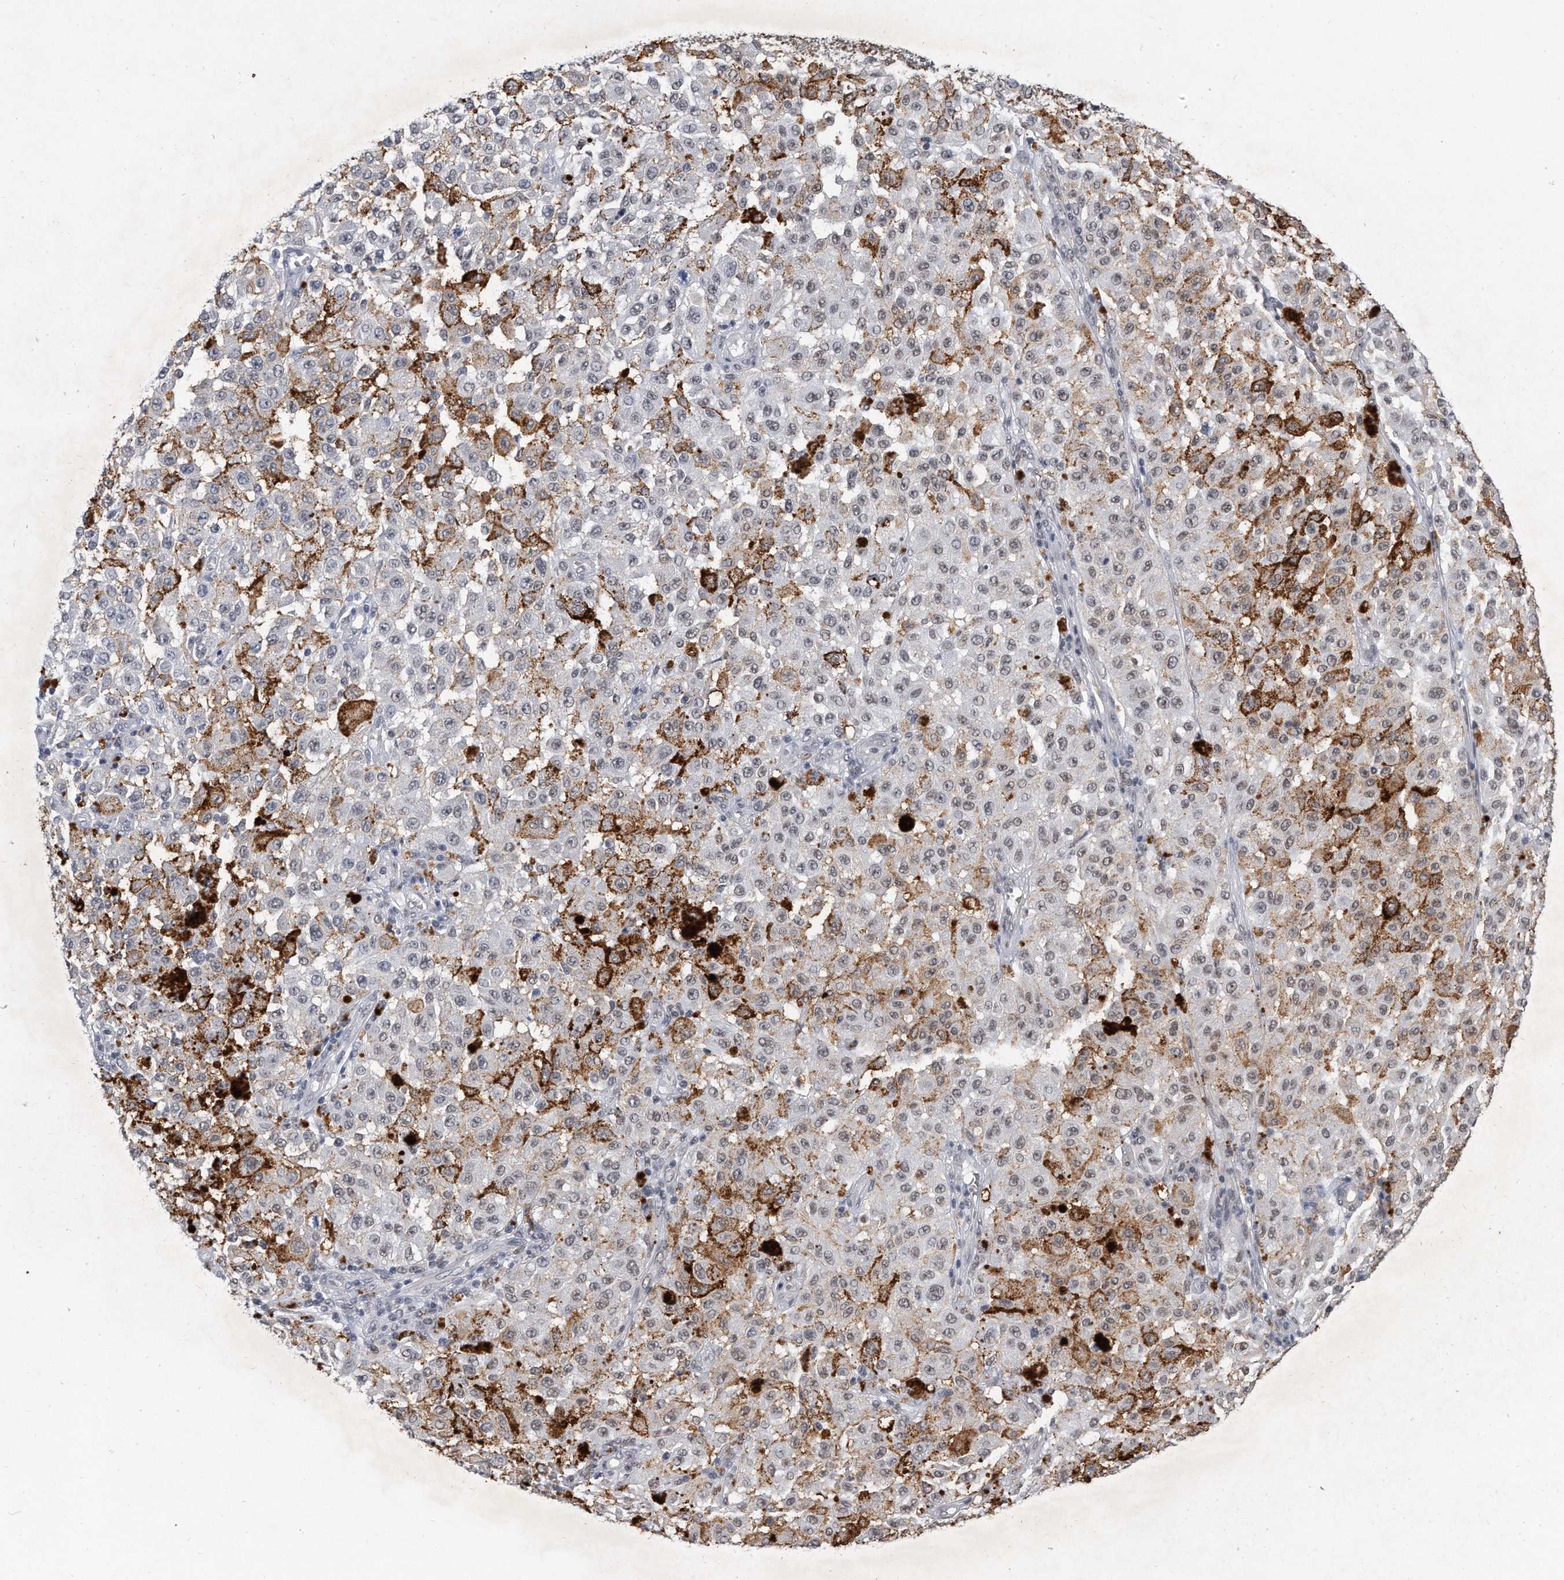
{"staining": {"intensity": "negative", "quantity": "none", "location": "none"}, "tissue": "melanoma", "cell_type": "Tumor cells", "image_type": "cancer", "snomed": [{"axis": "morphology", "description": "Malignant melanoma, NOS"}, {"axis": "topography", "description": "Skin"}], "caption": "Protein analysis of melanoma demonstrates no significant positivity in tumor cells.", "gene": "TP53INP1", "patient": {"sex": "female", "age": 64}}